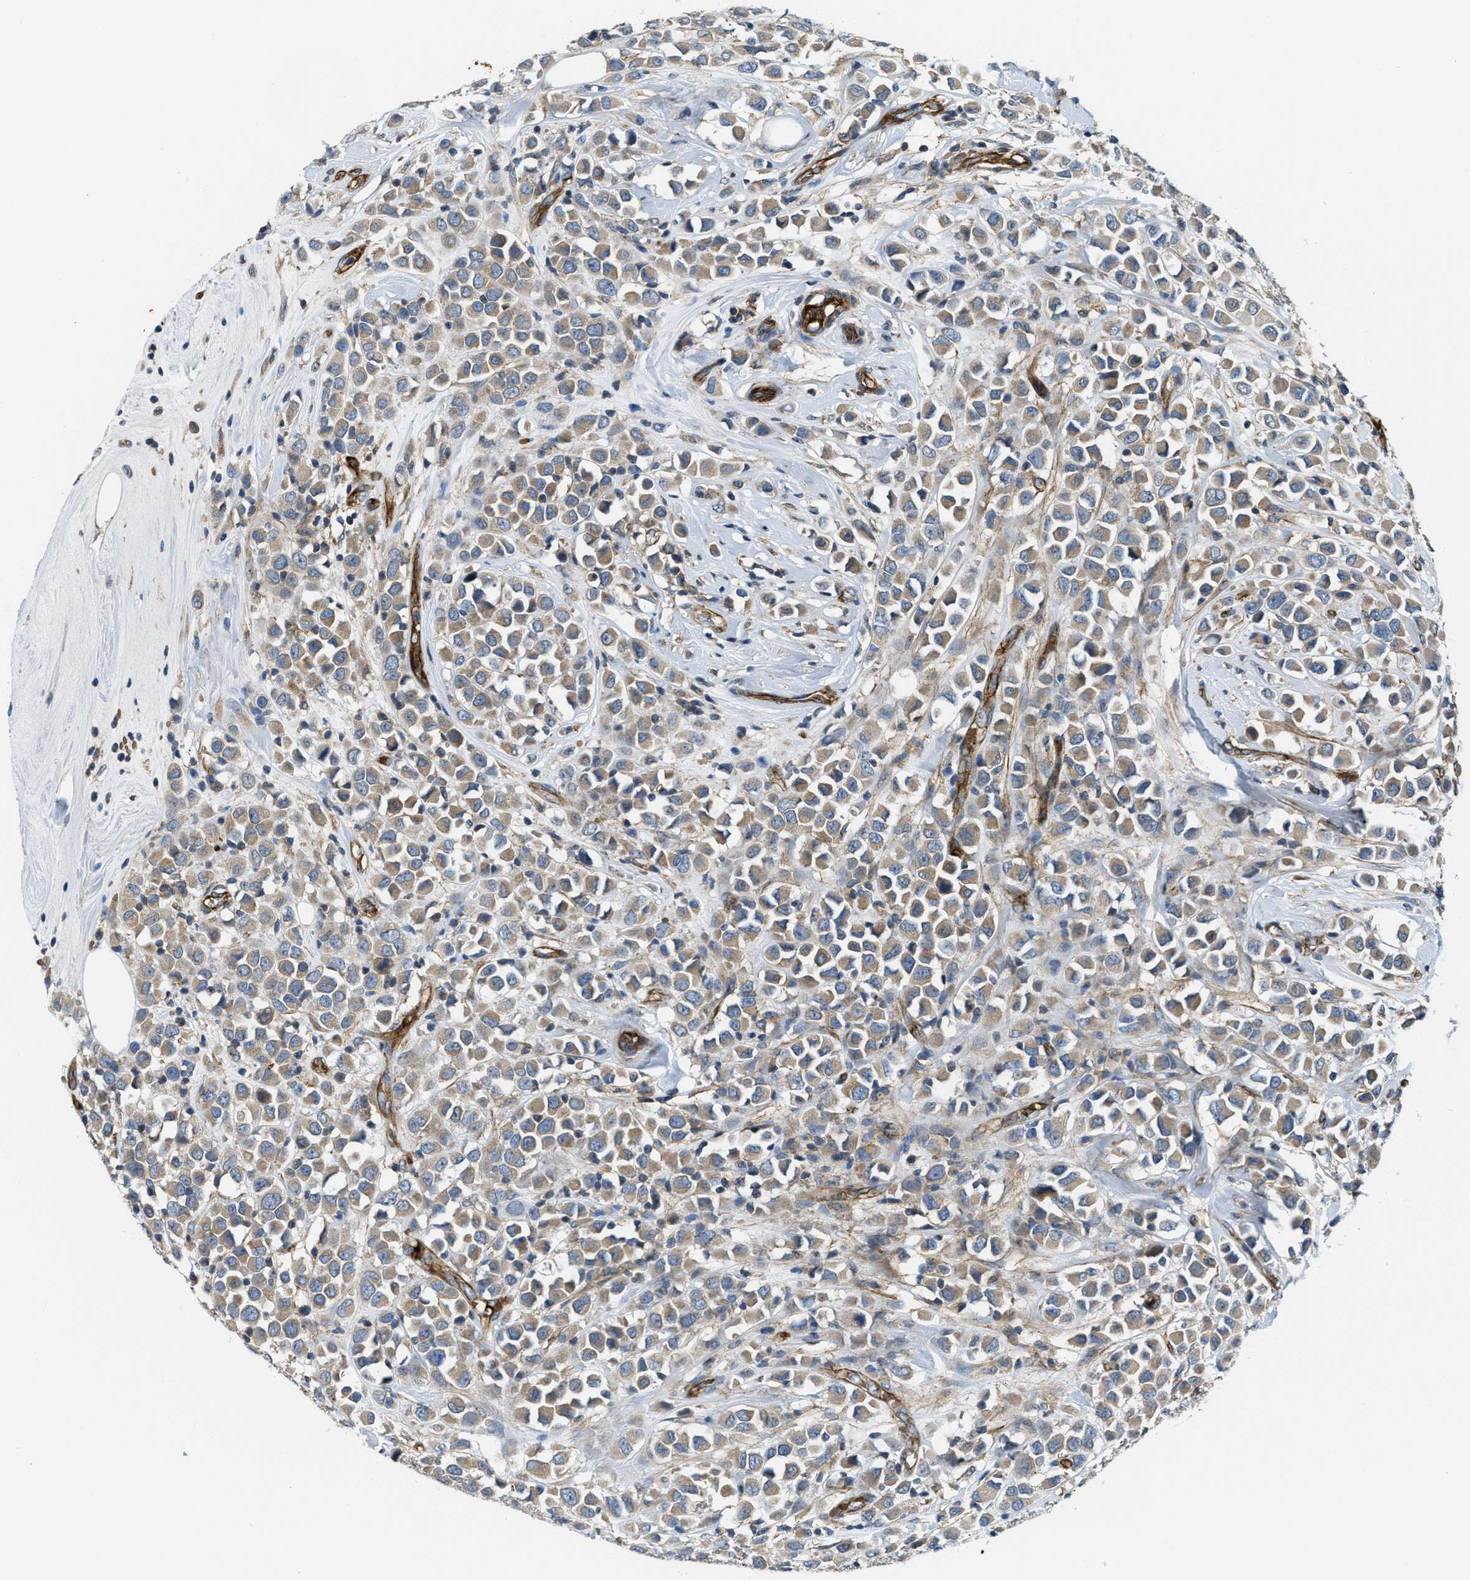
{"staining": {"intensity": "moderate", "quantity": ">75%", "location": "cytoplasmic/membranous"}, "tissue": "breast cancer", "cell_type": "Tumor cells", "image_type": "cancer", "snomed": [{"axis": "morphology", "description": "Duct carcinoma"}, {"axis": "topography", "description": "Breast"}], "caption": "Breast cancer (infiltrating ductal carcinoma) stained for a protein displays moderate cytoplasmic/membranous positivity in tumor cells. (brown staining indicates protein expression, while blue staining denotes nuclei).", "gene": "ERC1", "patient": {"sex": "female", "age": 61}}